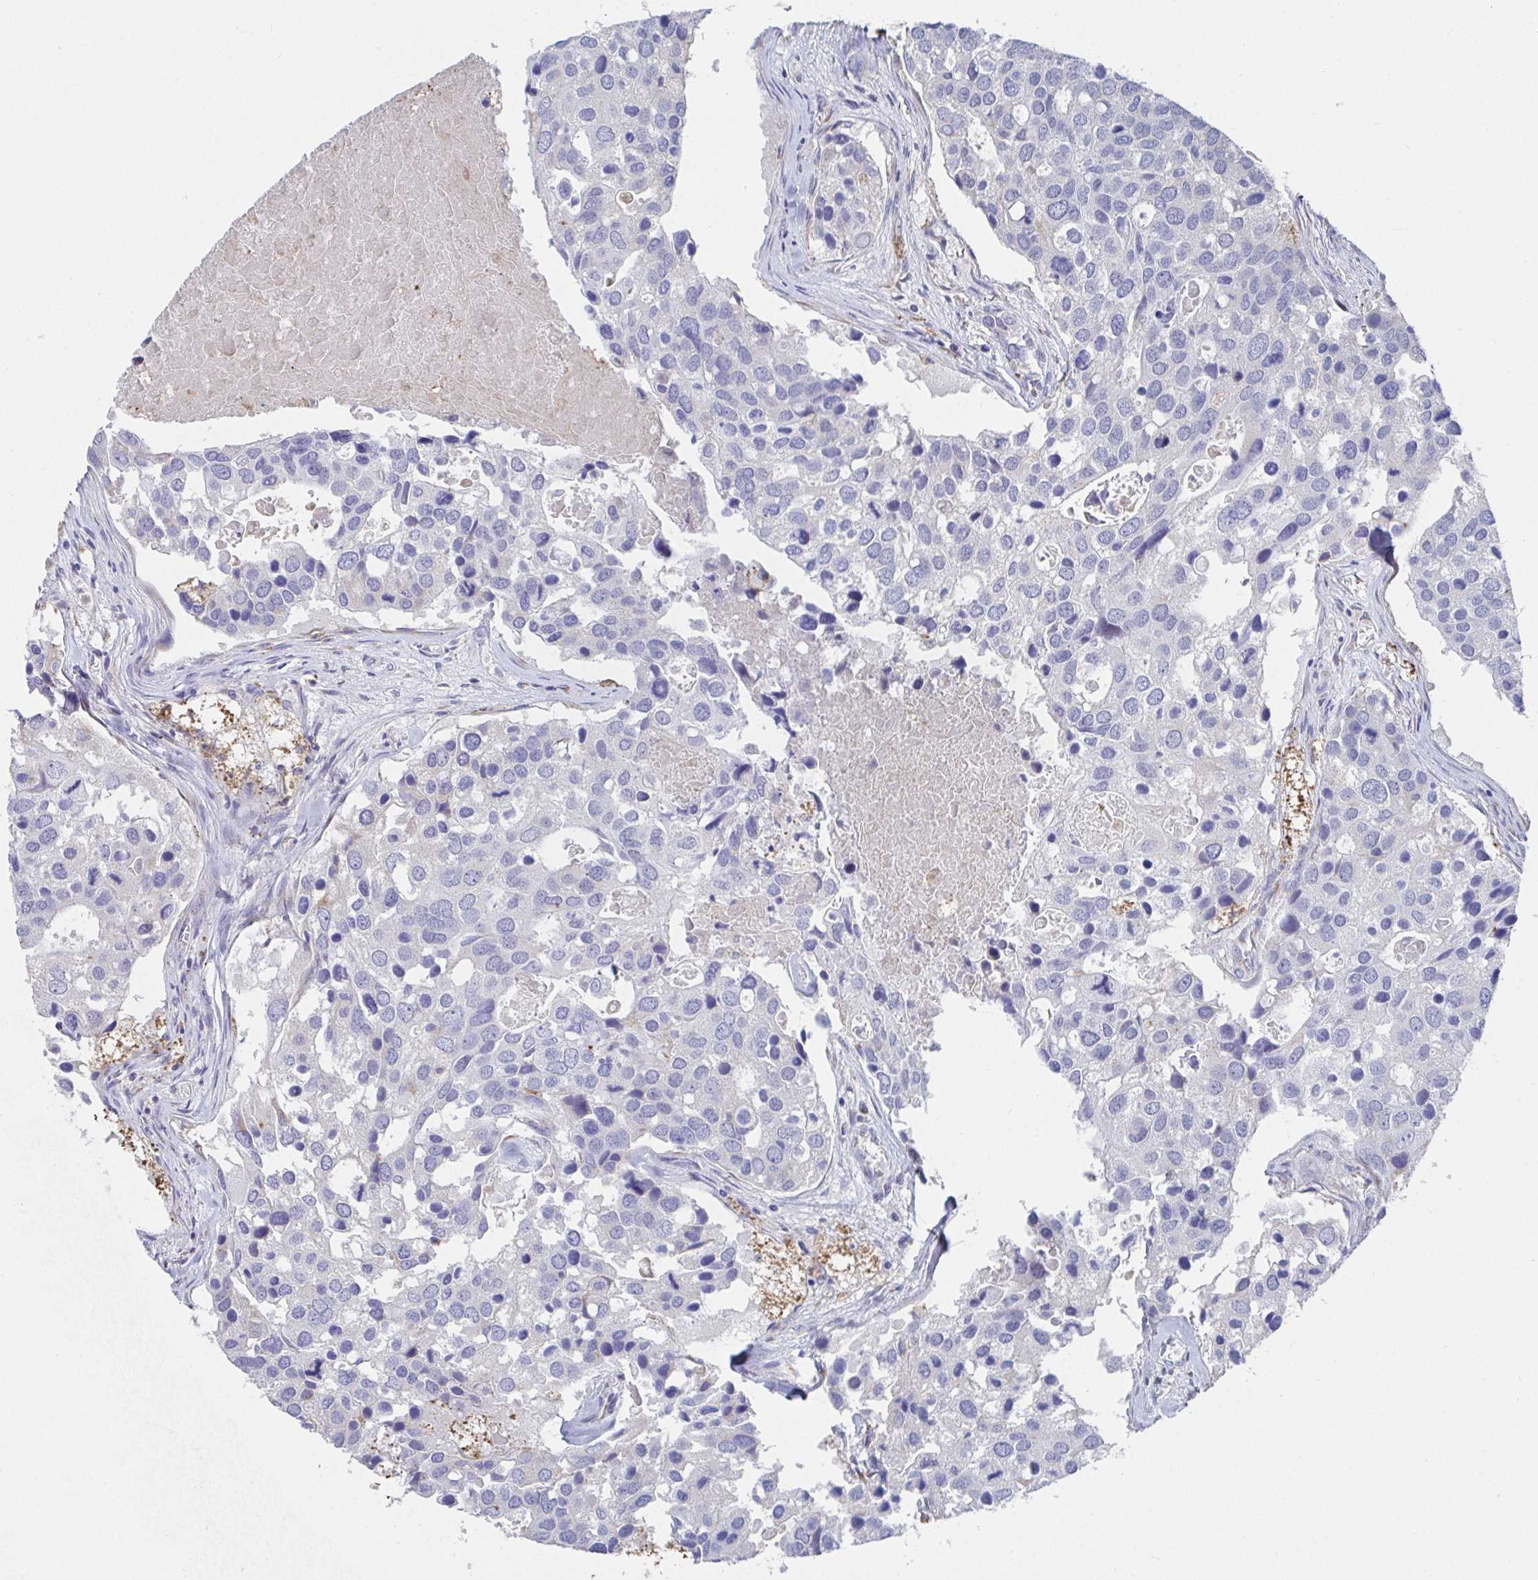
{"staining": {"intensity": "negative", "quantity": "none", "location": "none"}, "tissue": "breast cancer", "cell_type": "Tumor cells", "image_type": "cancer", "snomed": [{"axis": "morphology", "description": "Duct carcinoma"}, {"axis": "topography", "description": "Breast"}], "caption": "Immunohistochemical staining of human invasive ductal carcinoma (breast) exhibits no significant positivity in tumor cells. (Immunohistochemistry (ihc), brightfield microscopy, high magnification).", "gene": "TAS2R39", "patient": {"sex": "female", "age": 83}}